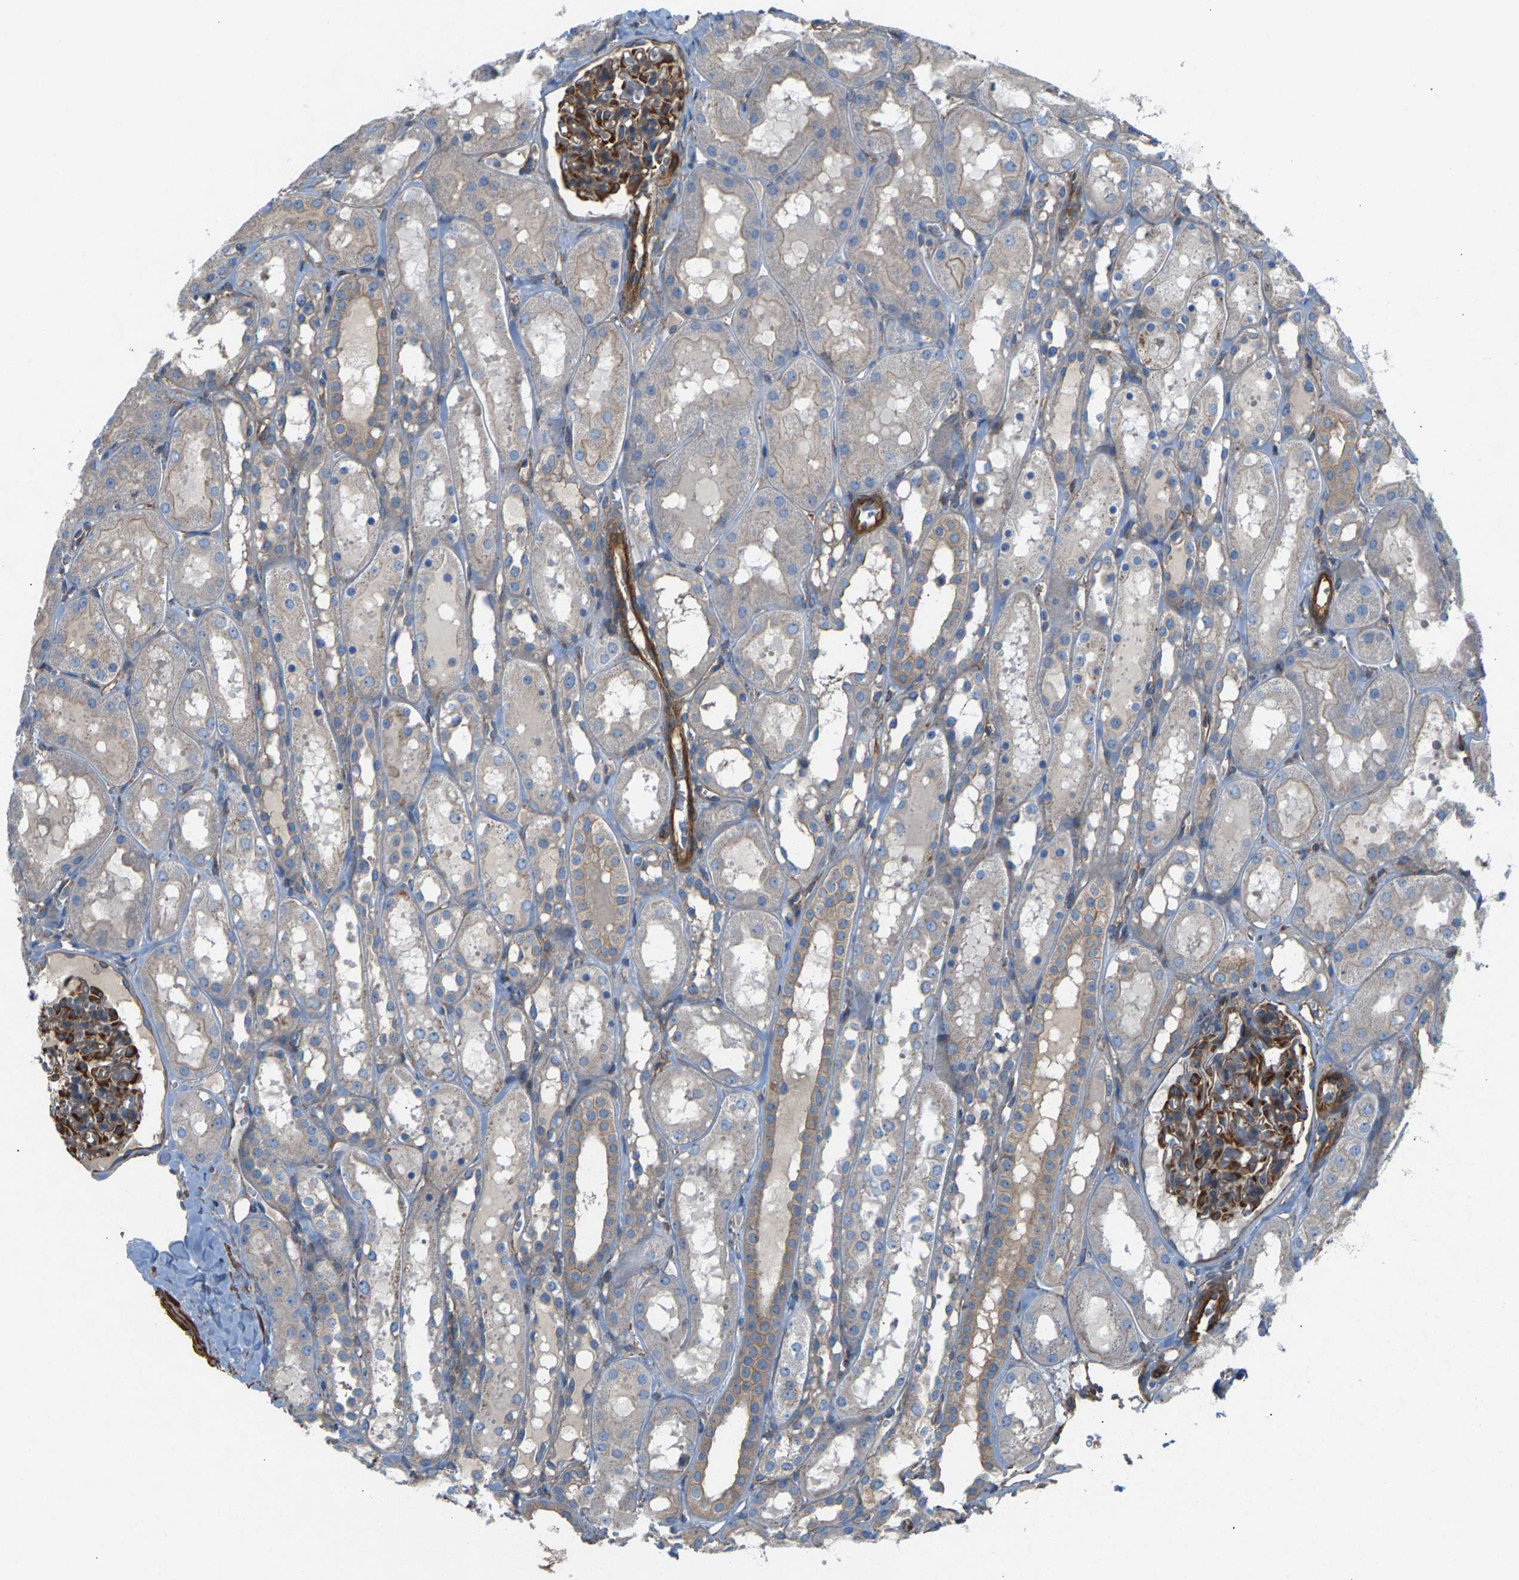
{"staining": {"intensity": "moderate", "quantity": ">75%", "location": "cytoplasmic/membranous"}, "tissue": "kidney", "cell_type": "Cells in glomeruli", "image_type": "normal", "snomed": [{"axis": "morphology", "description": "Normal tissue, NOS"}, {"axis": "topography", "description": "Kidney"}, {"axis": "topography", "description": "Urinary bladder"}], "caption": "DAB immunohistochemical staining of normal human kidney displays moderate cytoplasmic/membranous protein expression in approximately >75% of cells in glomeruli.", "gene": "PDCL", "patient": {"sex": "male", "age": 16}}